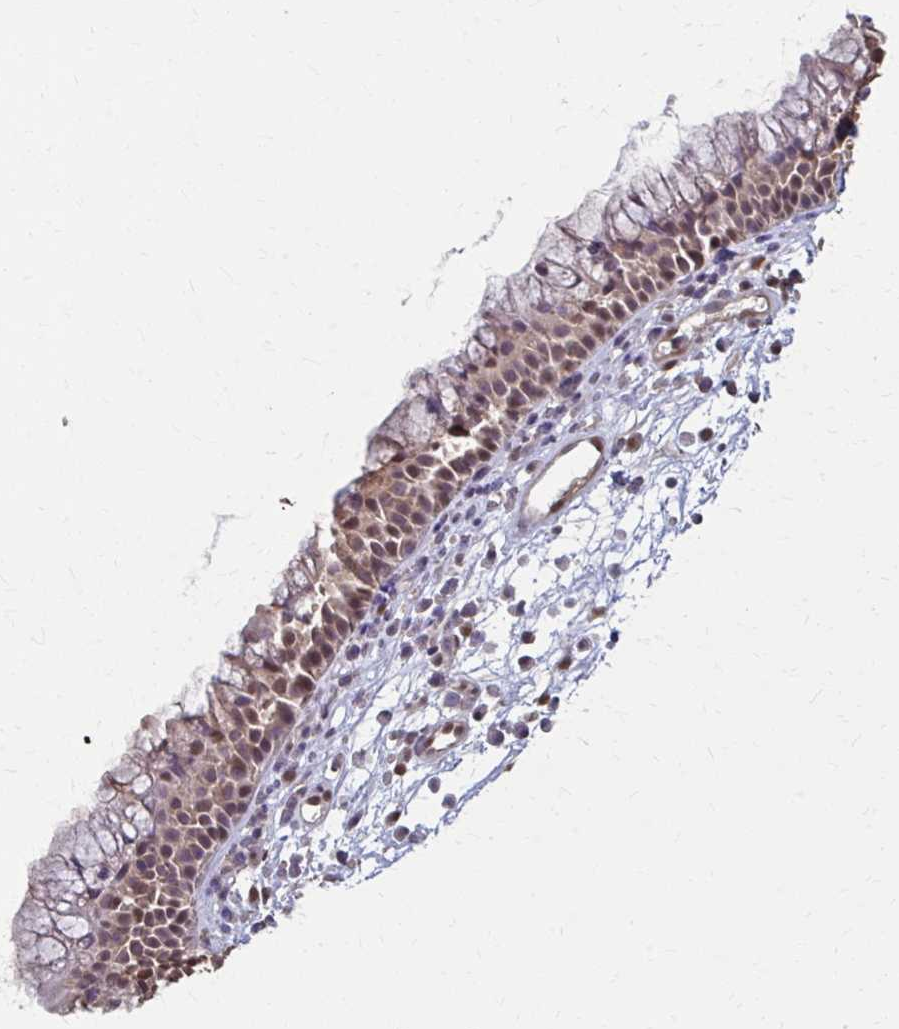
{"staining": {"intensity": "moderate", "quantity": "25%-75%", "location": "nuclear"}, "tissue": "nasopharynx", "cell_type": "Respiratory epithelial cells", "image_type": "normal", "snomed": [{"axis": "morphology", "description": "Normal tissue, NOS"}, {"axis": "topography", "description": "Nasopharynx"}], "caption": "Immunohistochemical staining of unremarkable human nasopharynx displays medium levels of moderate nuclear staining in about 25%-75% of respiratory epithelial cells.", "gene": "ING4", "patient": {"sex": "male", "age": 56}}